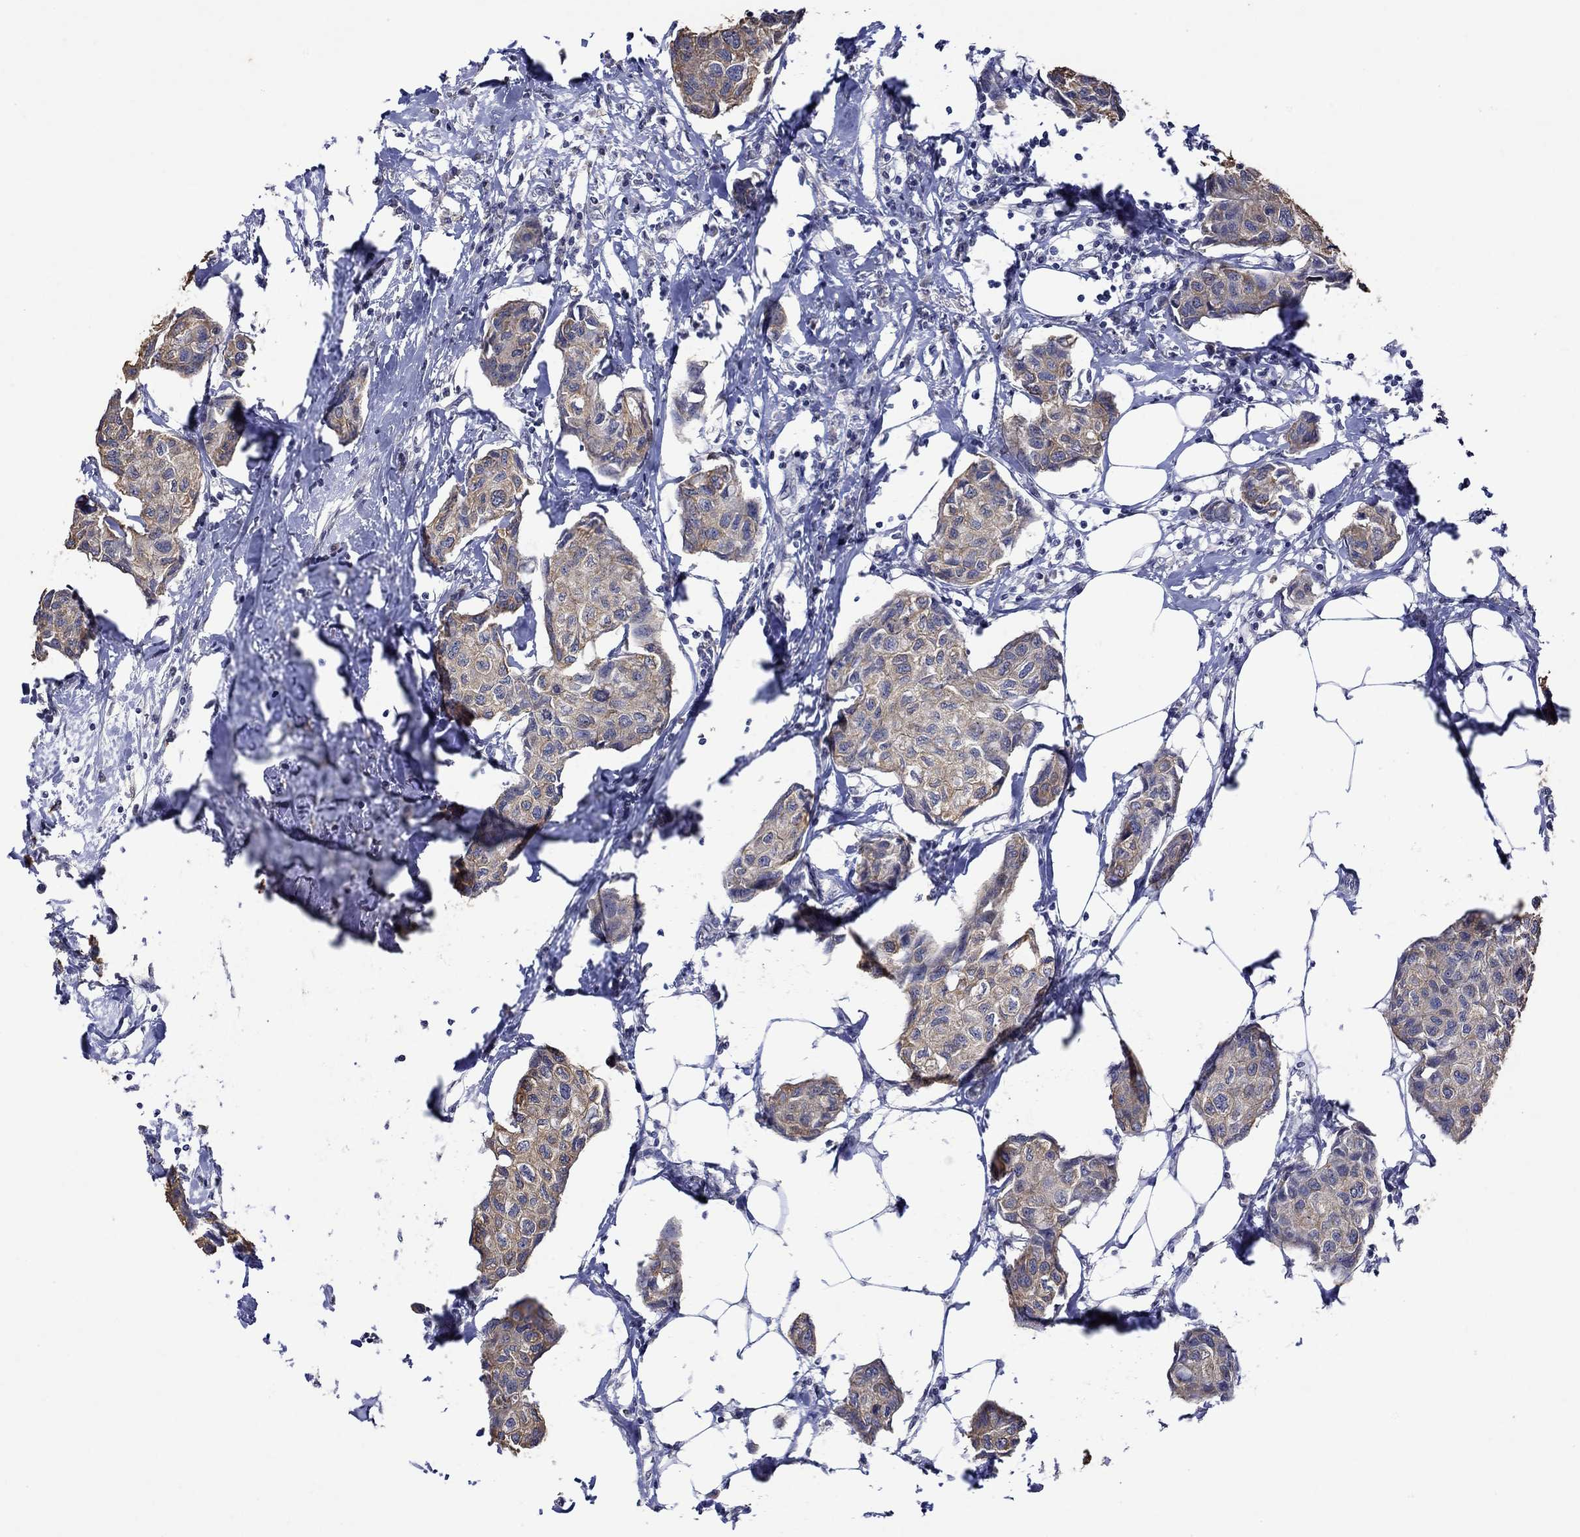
{"staining": {"intensity": "moderate", "quantity": "25%-75%", "location": "cytoplasmic/membranous"}, "tissue": "breast cancer", "cell_type": "Tumor cells", "image_type": "cancer", "snomed": [{"axis": "morphology", "description": "Duct carcinoma"}, {"axis": "topography", "description": "Breast"}], "caption": "Protein analysis of breast intraductal carcinoma tissue reveals moderate cytoplasmic/membranous expression in about 25%-75% of tumor cells. The protein is shown in brown color, while the nuclei are stained blue.", "gene": "DDX3Y", "patient": {"sex": "female", "age": 80}}